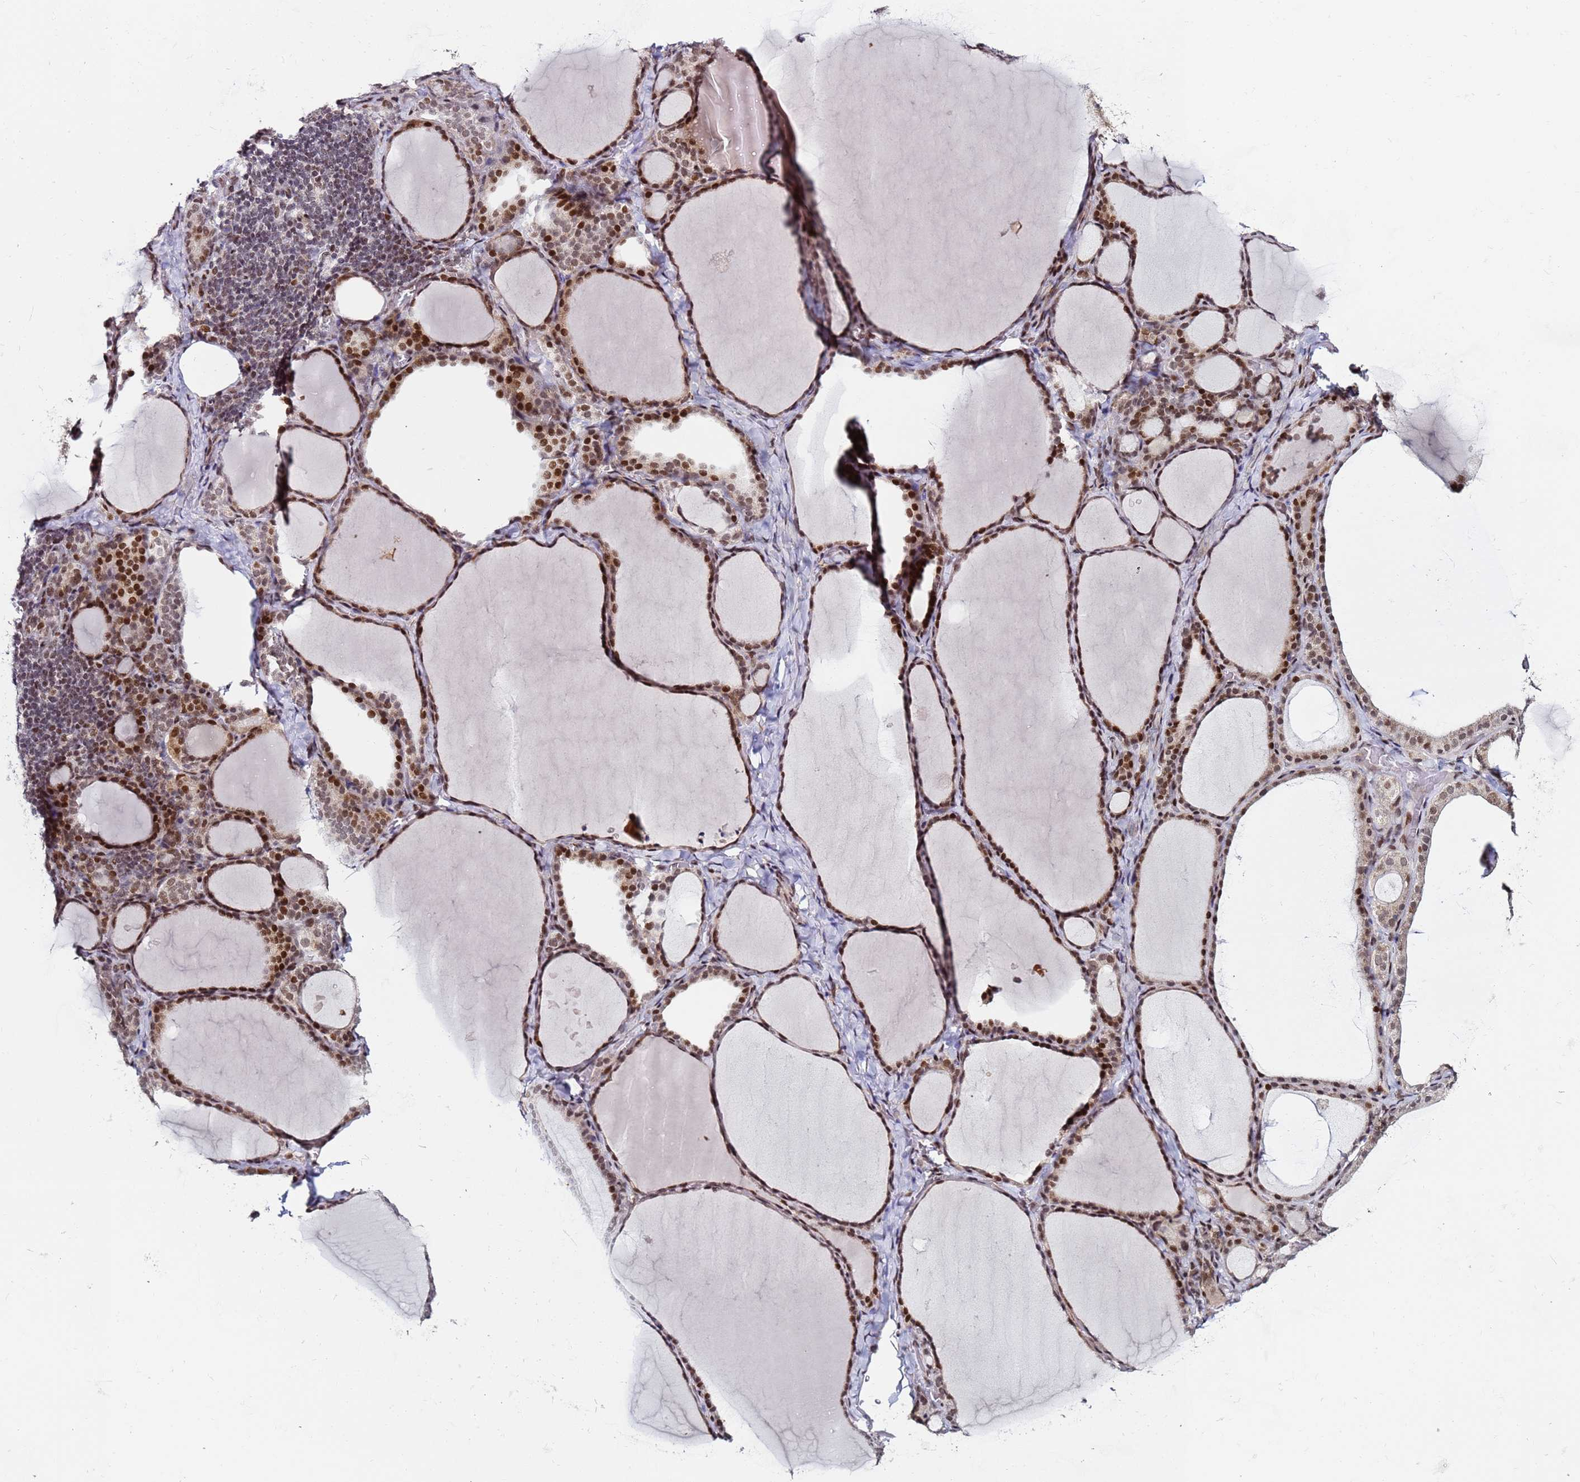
{"staining": {"intensity": "moderate", "quantity": ">75%", "location": "nuclear"}, "tissue": "thyroid gland", "cell_type": "Glandular cells", "image_type": "normal", "snomed": [{"axis": "morphology", "description": "Normal tissue, NOS"}, {"axis": "topography", "description": "Thyroid gland"}], "caption": "Glandular cells demonstrate moderate nuclear expression in about >75% of cells in unremarkable thyroid gland. (Brightfield microscopy of DAB IHC at high magnification).", "gene": "PPM1H", "patient": {"sex": "female", "age": 39}}